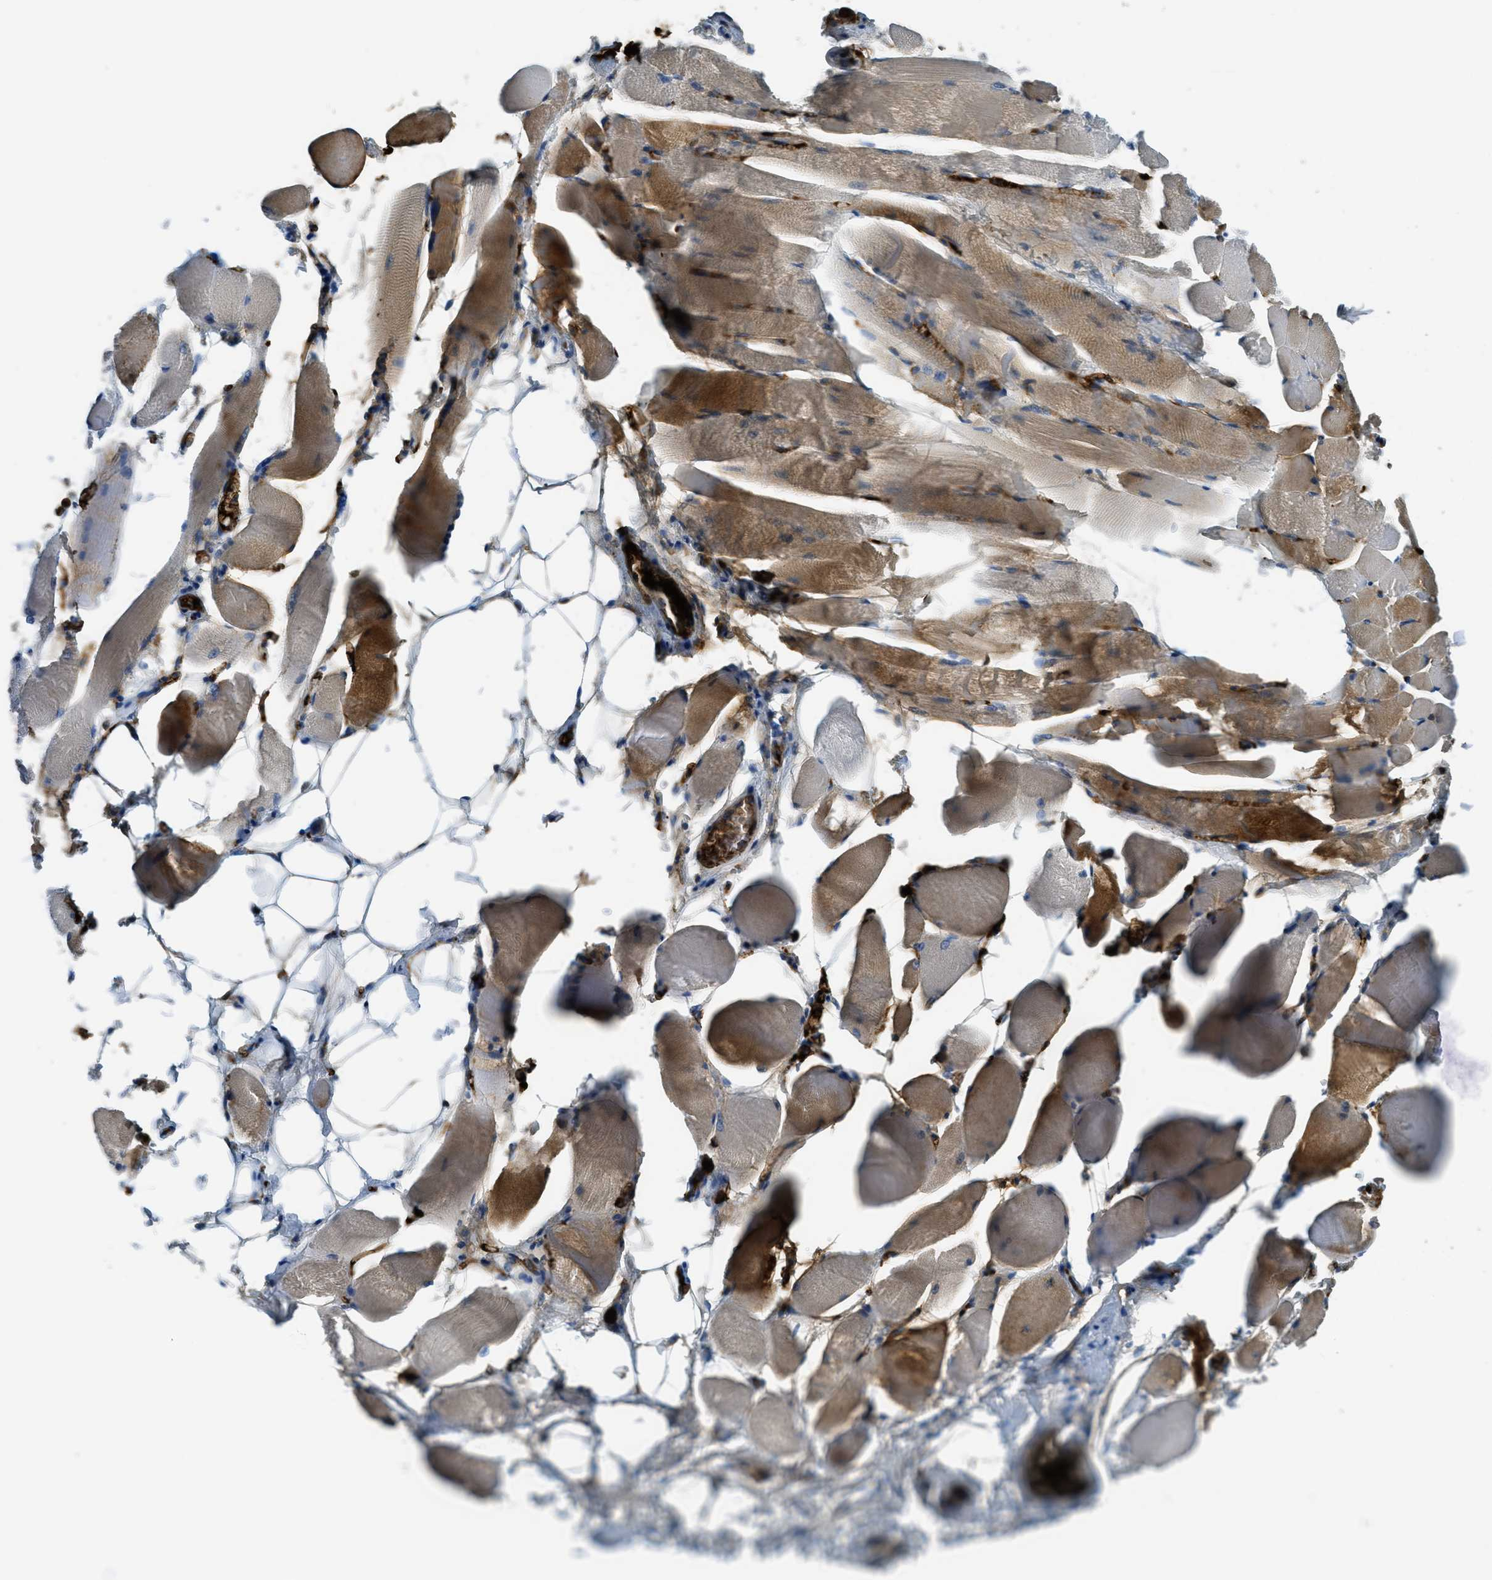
{"staining": {"intensity": "moderate", "quantity": "25%-75%", "location": "cytoplasmic/membranous"}, "tissue": "skeletal muscle", "cell_type": "Myocytes", "image_type": "normal", "snomed": [{"axis": "morphology", "description": "Normal tissue, NOS"}, {"axis": "topography", "description": "Skeletal muscle"}, {"axis": "topography", "description": "Peripheral nerve tissue"}], "caption": "IHC (DAB (3,3'-diaminobenzidine)) staining of unremarkable skeletal muscle demonstrates moderate cytoplasmic/membranous protein staining in approximately 25%-75% of myocytes.", "gene": "TRIM59", "patient": {"sex": "female", "age": 84}}